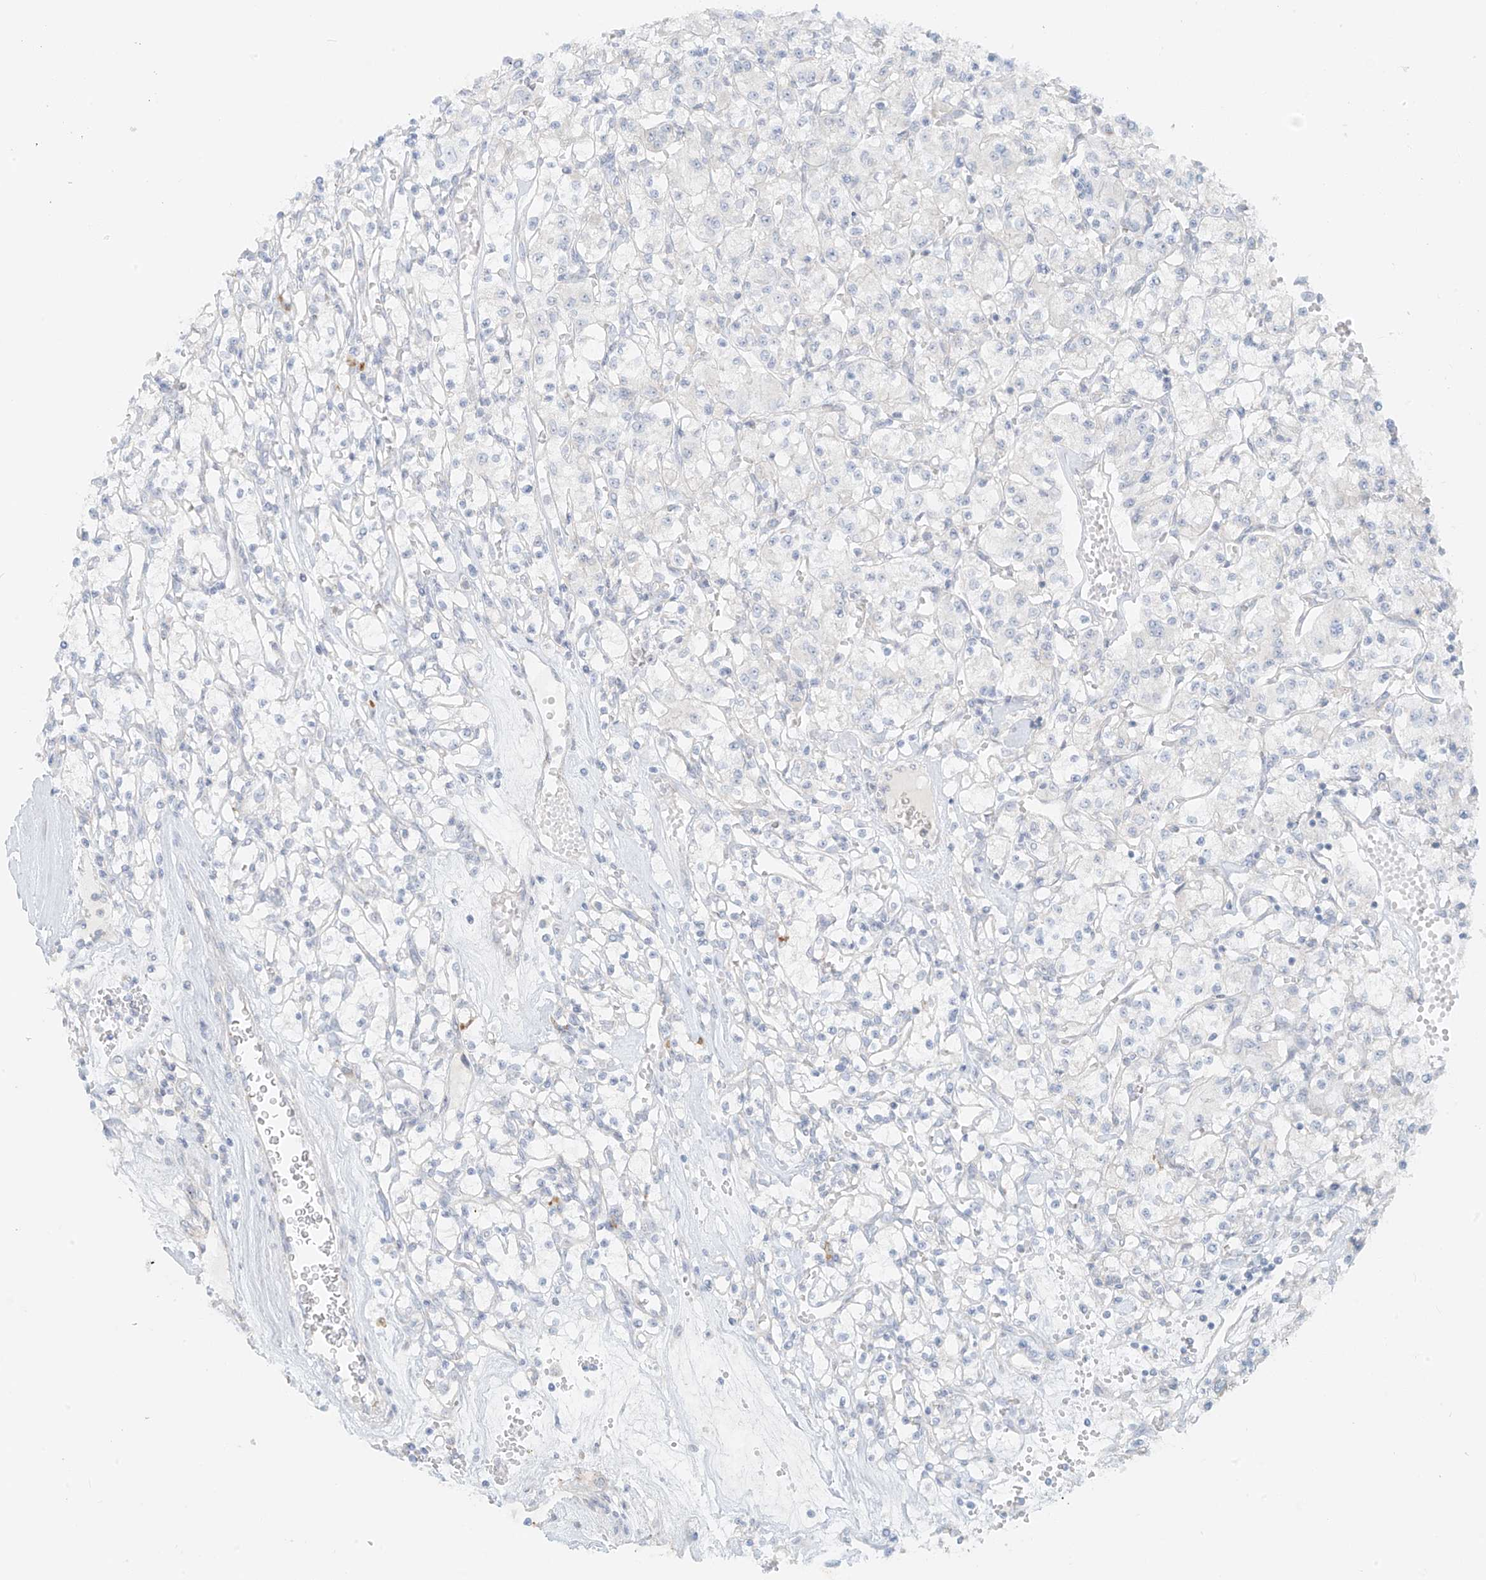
{"staining": {"intensity": "negative", "quantity": "none", "location": "none"}, "tissue": "renal cancer", "cell_type": "Tumor cells", "image_type": "cancer", "snomed": [{"axis": "morphology", "description": "Adenocarcinoma, NOS"}, {"axis": "topography", "description": "Kidney"}], "caption": "Immunohistochemical staining of human renal adenocarcinoma reveals no significant staining in tumor cells.", "gene": "UST", "patient": {"sex": "female", "age": 59}}